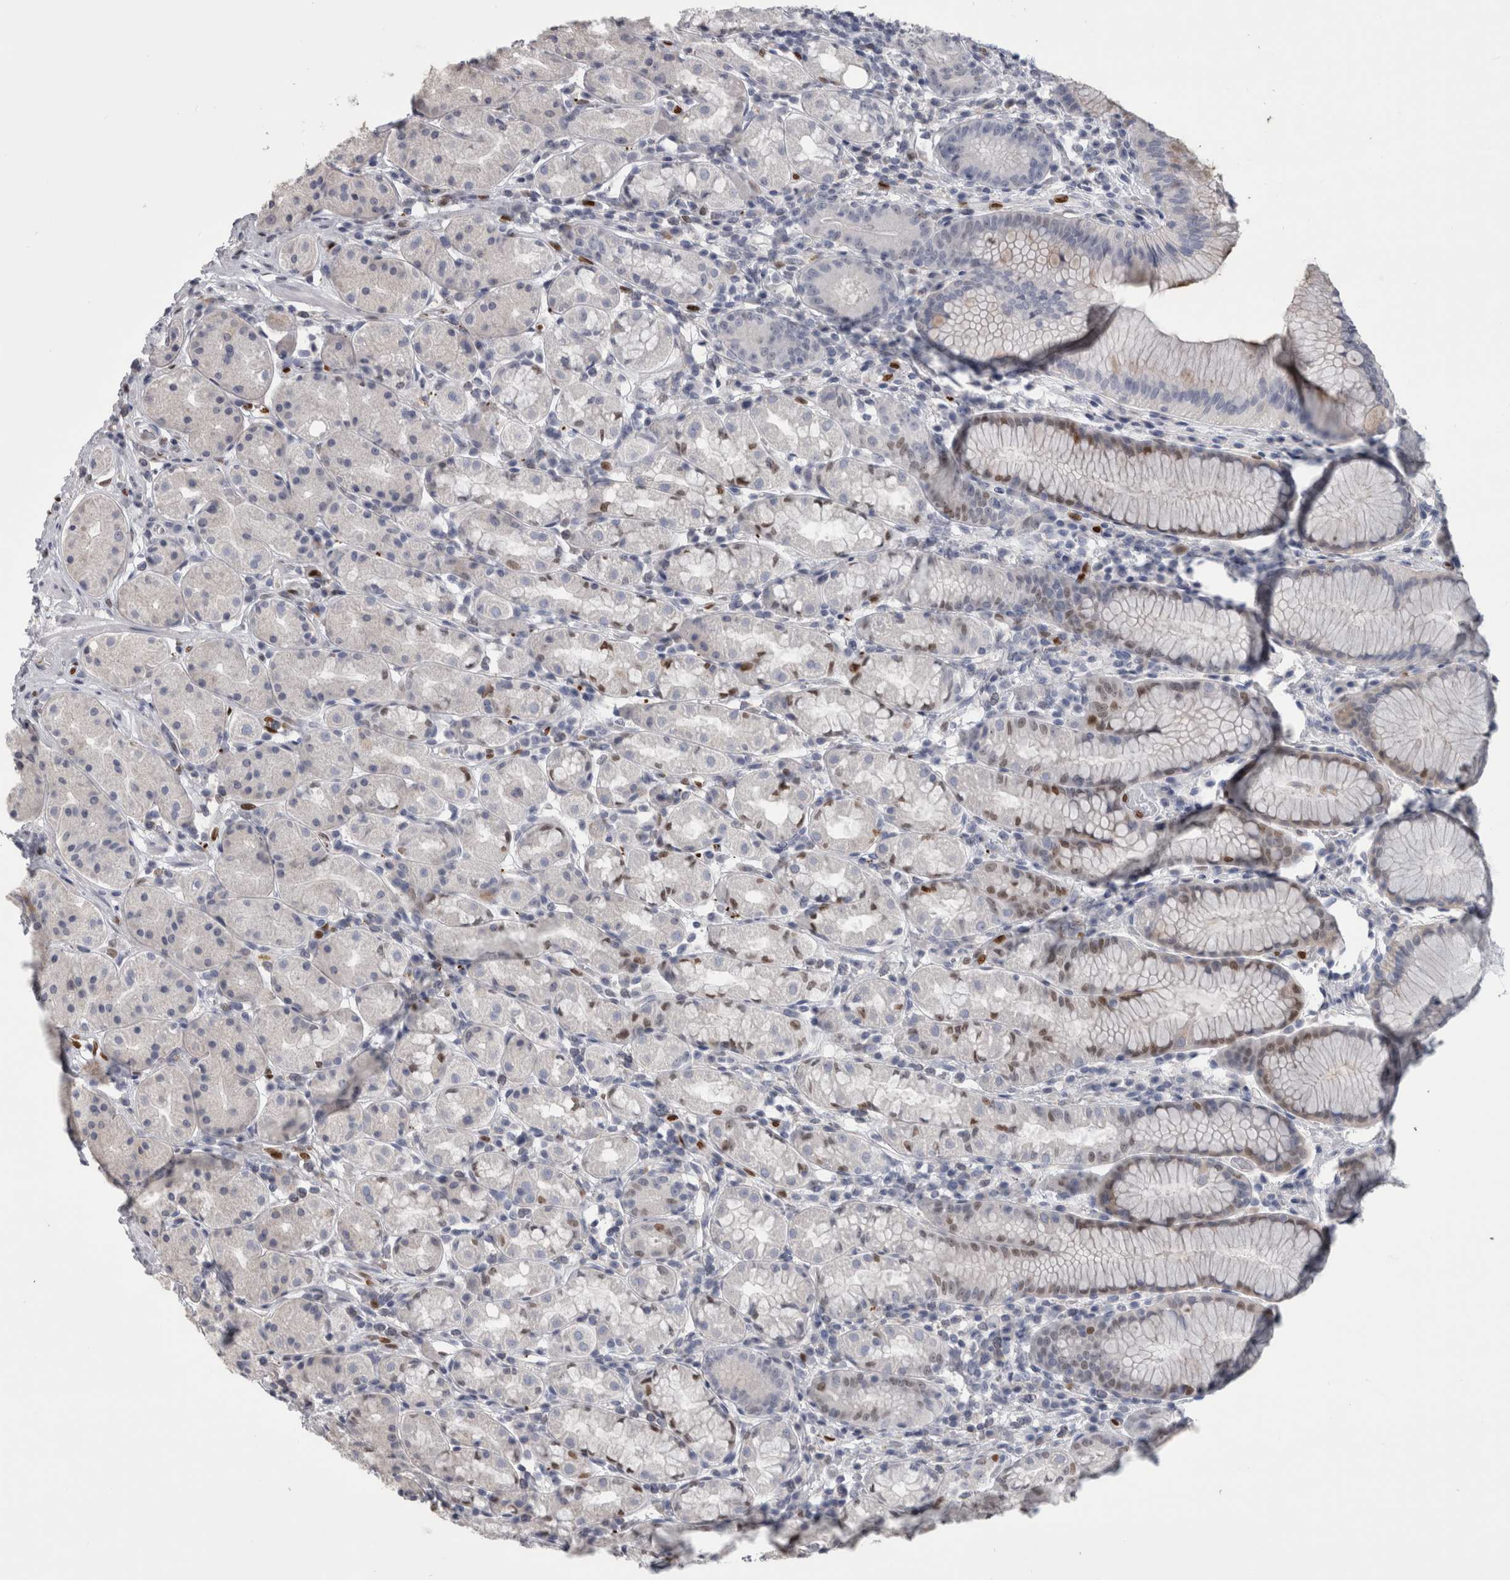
{"staining": {"intensity": "strong", "quantity": "<25%", "location": "nuclear"}, "tissue": "stomach", "cell_type": "Glandular cells", "image_type": "normal", "snomed": [{"axis": "morphology", "description": "Normal tissue, NOS"}, {"axis": "topography", "description": "Stomach, lower"}], "caption": "Strong nuclear positivity for a protein is seen in about <25% of glandular cells of benign stomach using IHC.", "gene": "IL33", "patient": {"sex": "female", "age": 56}}